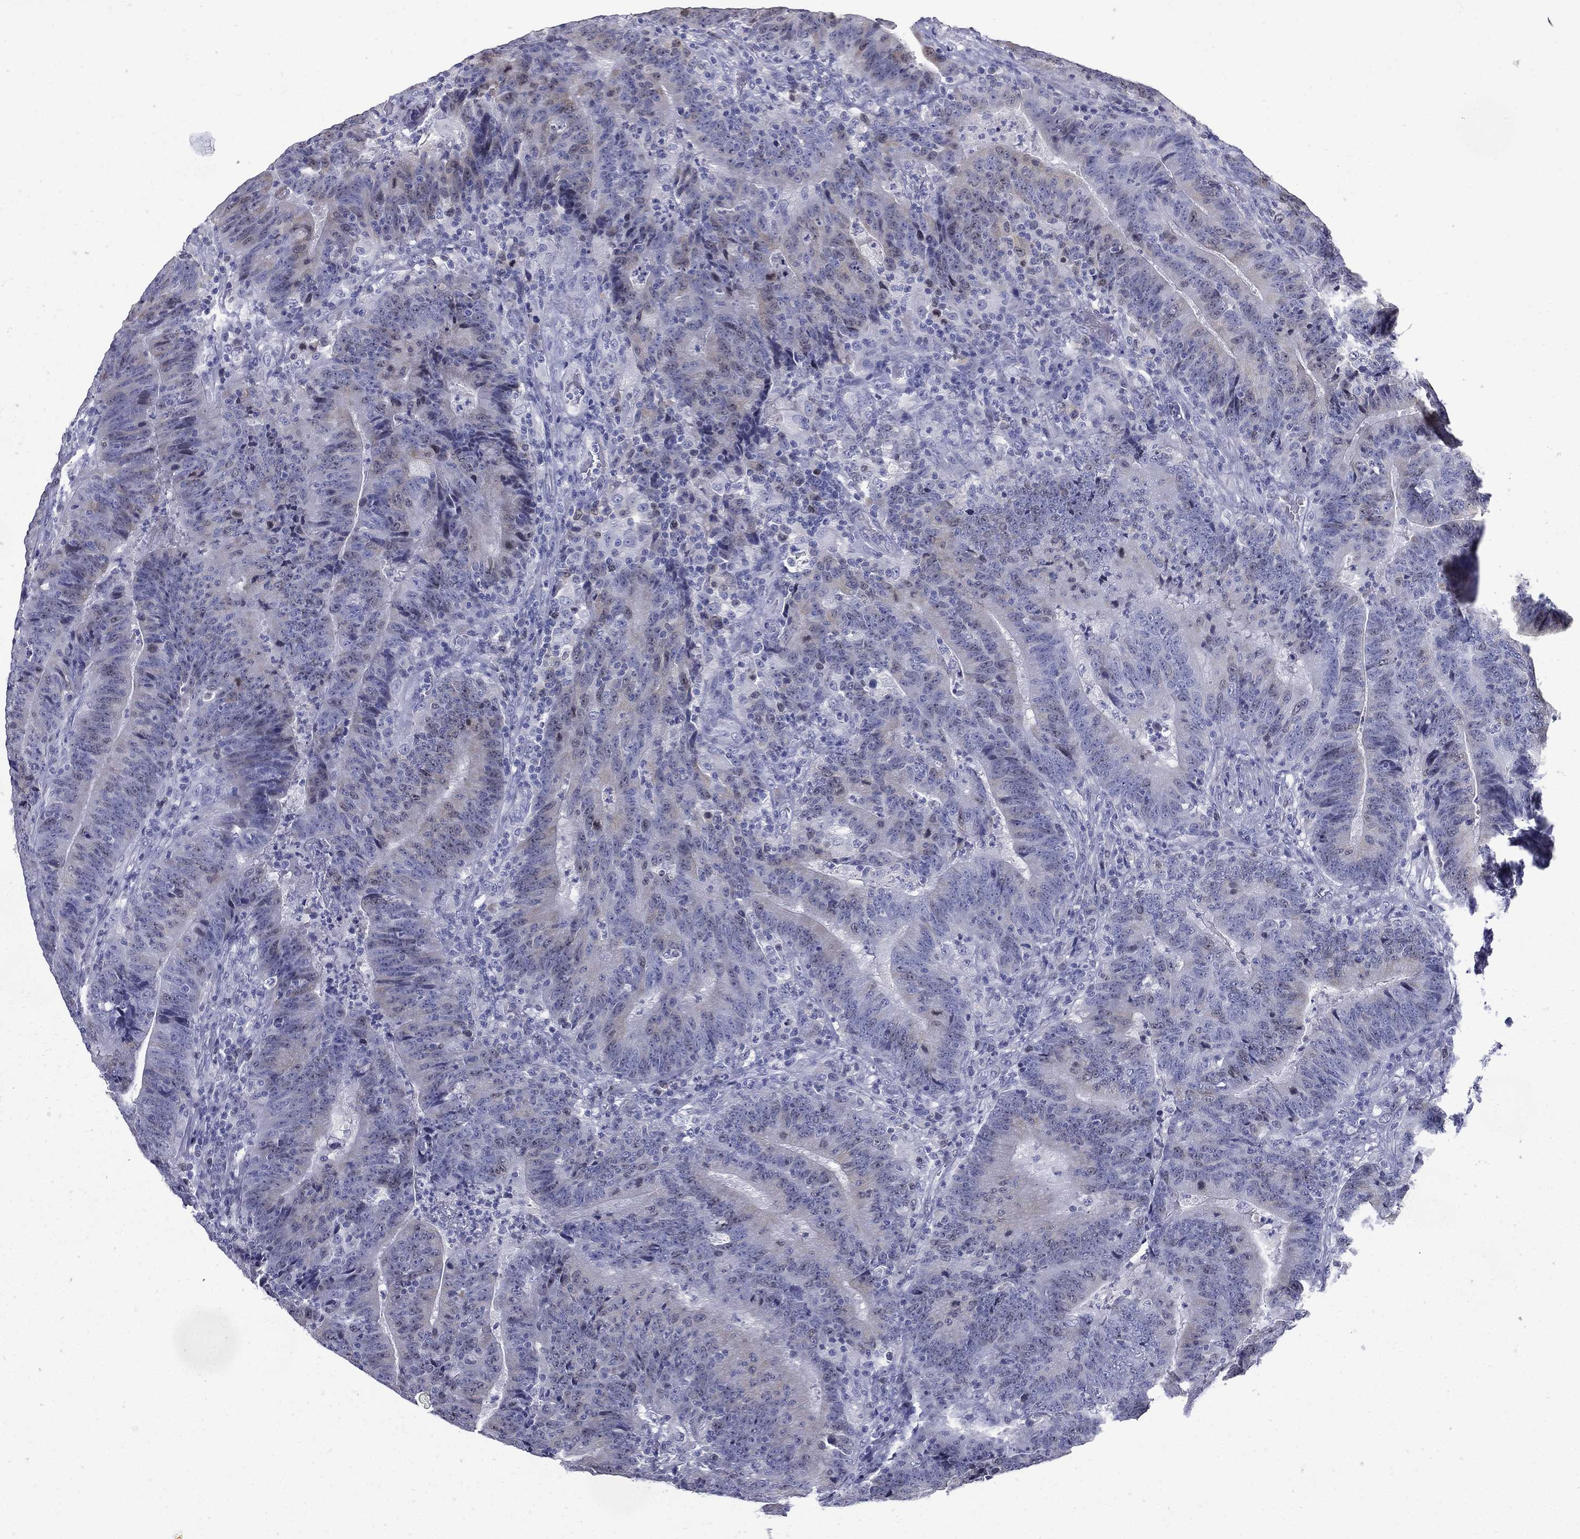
{"staining": {"intensity": "negative", "quantity": "none", "location": "none"}, "tissue": "colorectal cancer", "cell_type": "Tumor cells", "image_type": "cancer", "snomed": [{"axis": "morphology", "description": "Adenocarcinoma, NOS"}, {"axis": "topography", "description": "Colon"}], "caption": "This is an IHC histopathology image of human colorectal cancer. There is no staining in tumor cells.", "gene": "KIF2C", "patient": {"sex": "female", "age": 75}}